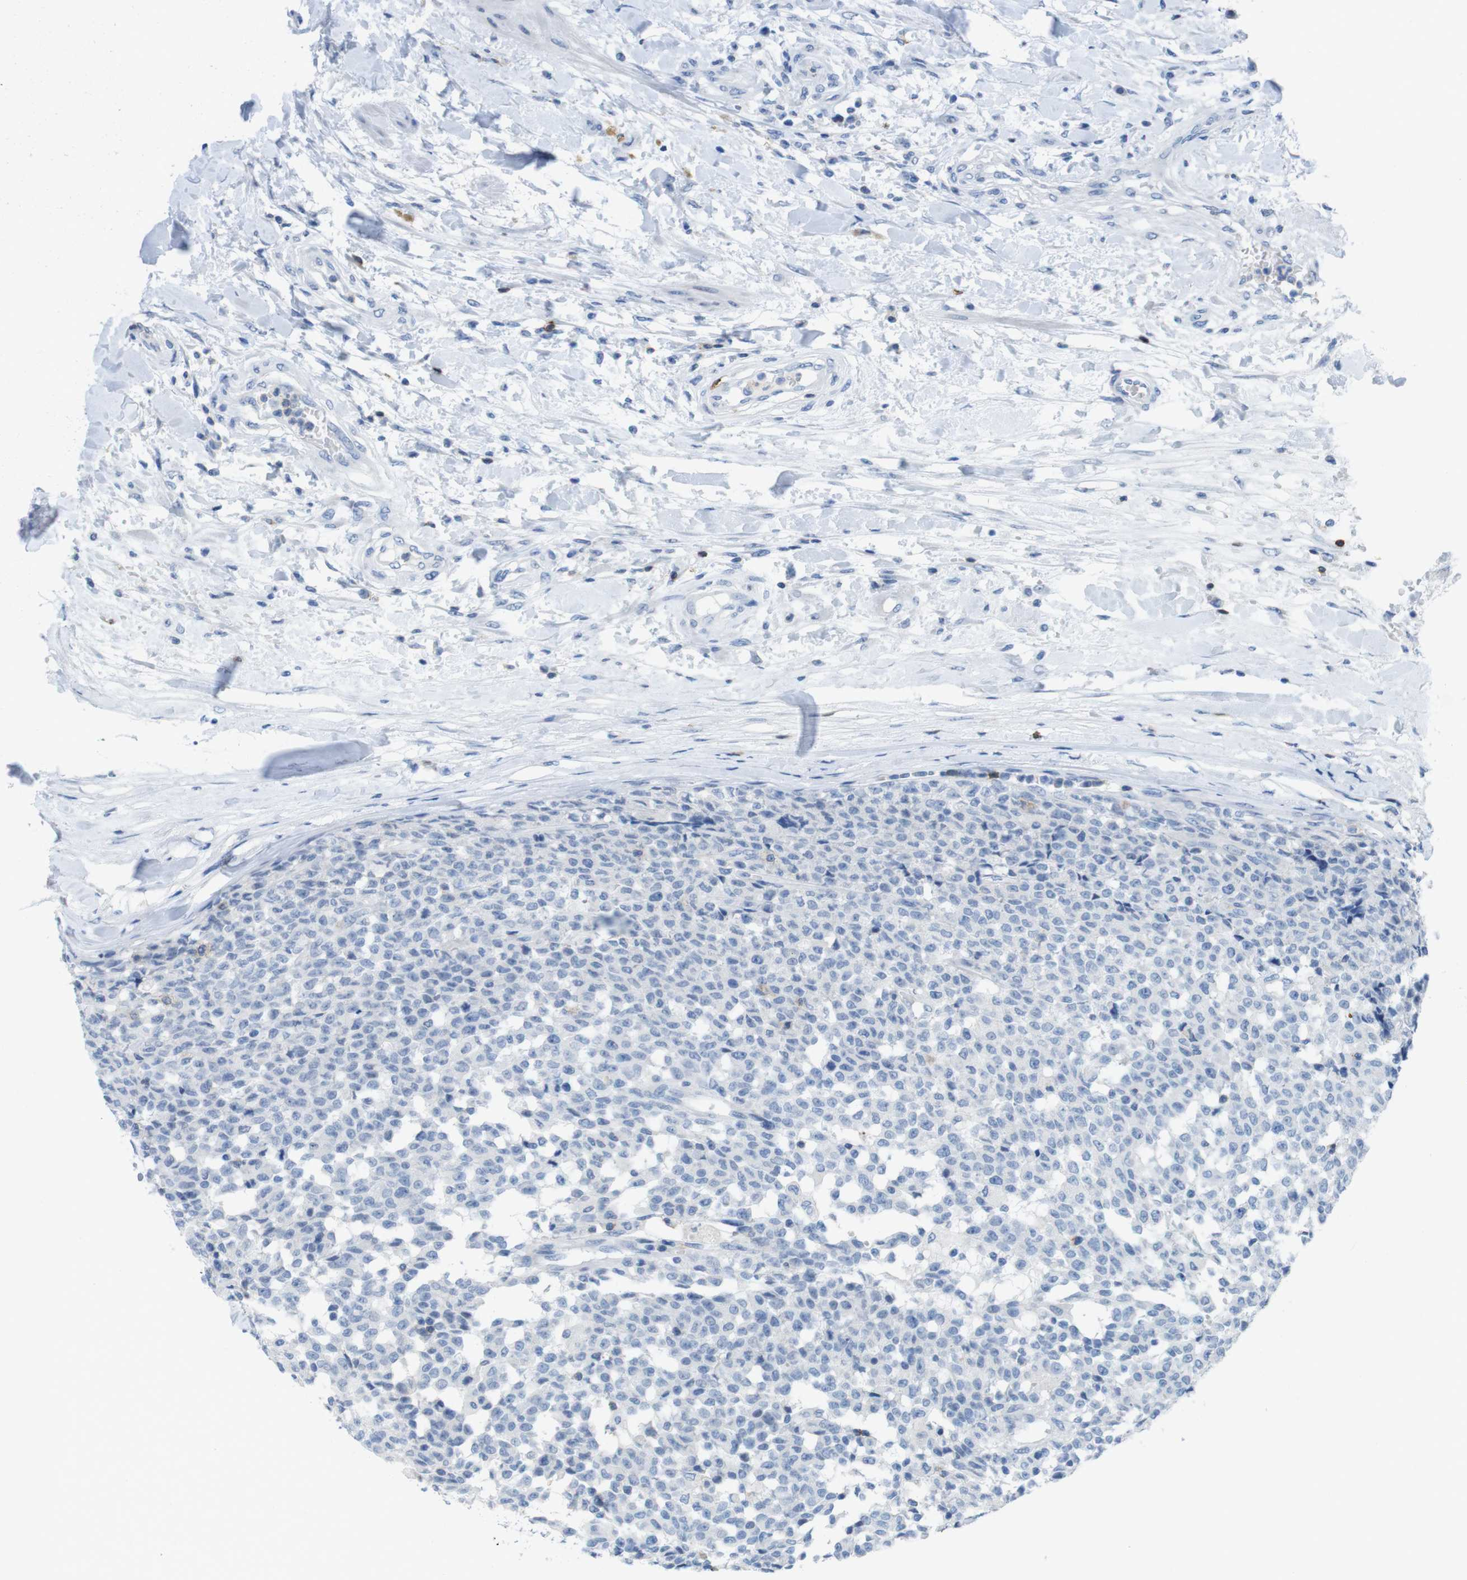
{"staining": {"intensity": "negative", "quantity": "none", "location": "none"}, "tissue": "testis cancer", "cell_type": "Tumor cells", "image_type": "cancer", "snomed": [{"axis": "morphology", "description": "Seminoma, NOS"}, {"axis": "topography", "description": "Testis"}], "caption": "DAB (3,3'-diaminobenzidine) immunohistochemical staining of human testis cancer demonstrates no significant expression in tumor cells. (Brightfield microscopy of DAB (3,3'-diaminobenzidine) immunohistochemistry at high magnification).", "gene": "CD5", "patient": {"sex": "male", "age": 59}}